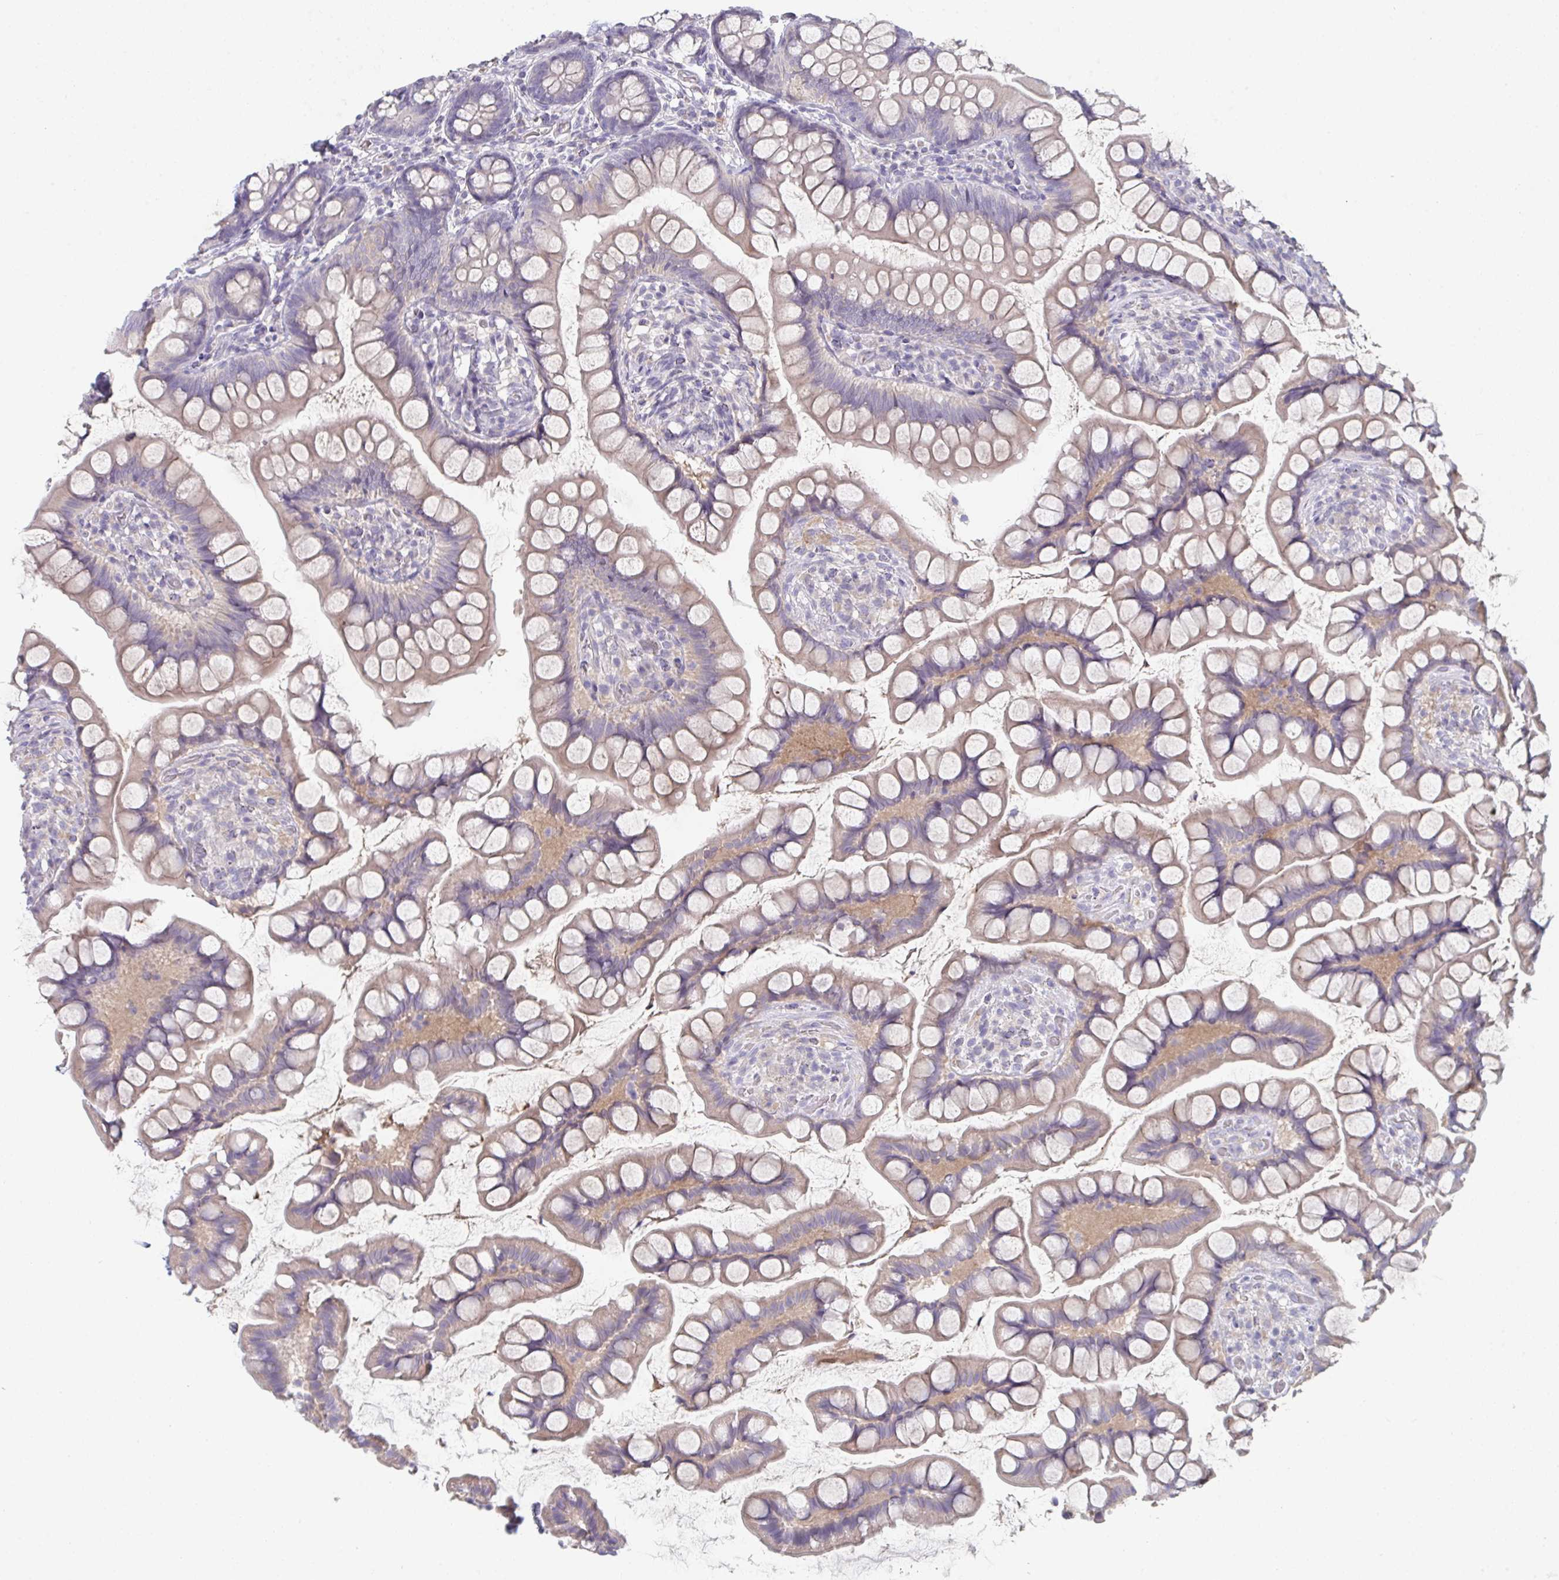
{"staining": {"intensity": "weak", "quantity": "<25%", "location": "cytoplasmic/membranous"}, "tissue": "small intestine", "cell_type": "Glandular cells", "image_type": "normal", "snomed": [{"axis": "morphology", "description": "Normal tissue, NOS"}, {"axis": "topography", "description": "Small intestine"}], "caption": "The immunohistochemistry (IHC) micrograph has no significant expression in glandular cells of small intestine.", "gene": "HGFAC", "patient": {"sex": "male", "age": 70}}